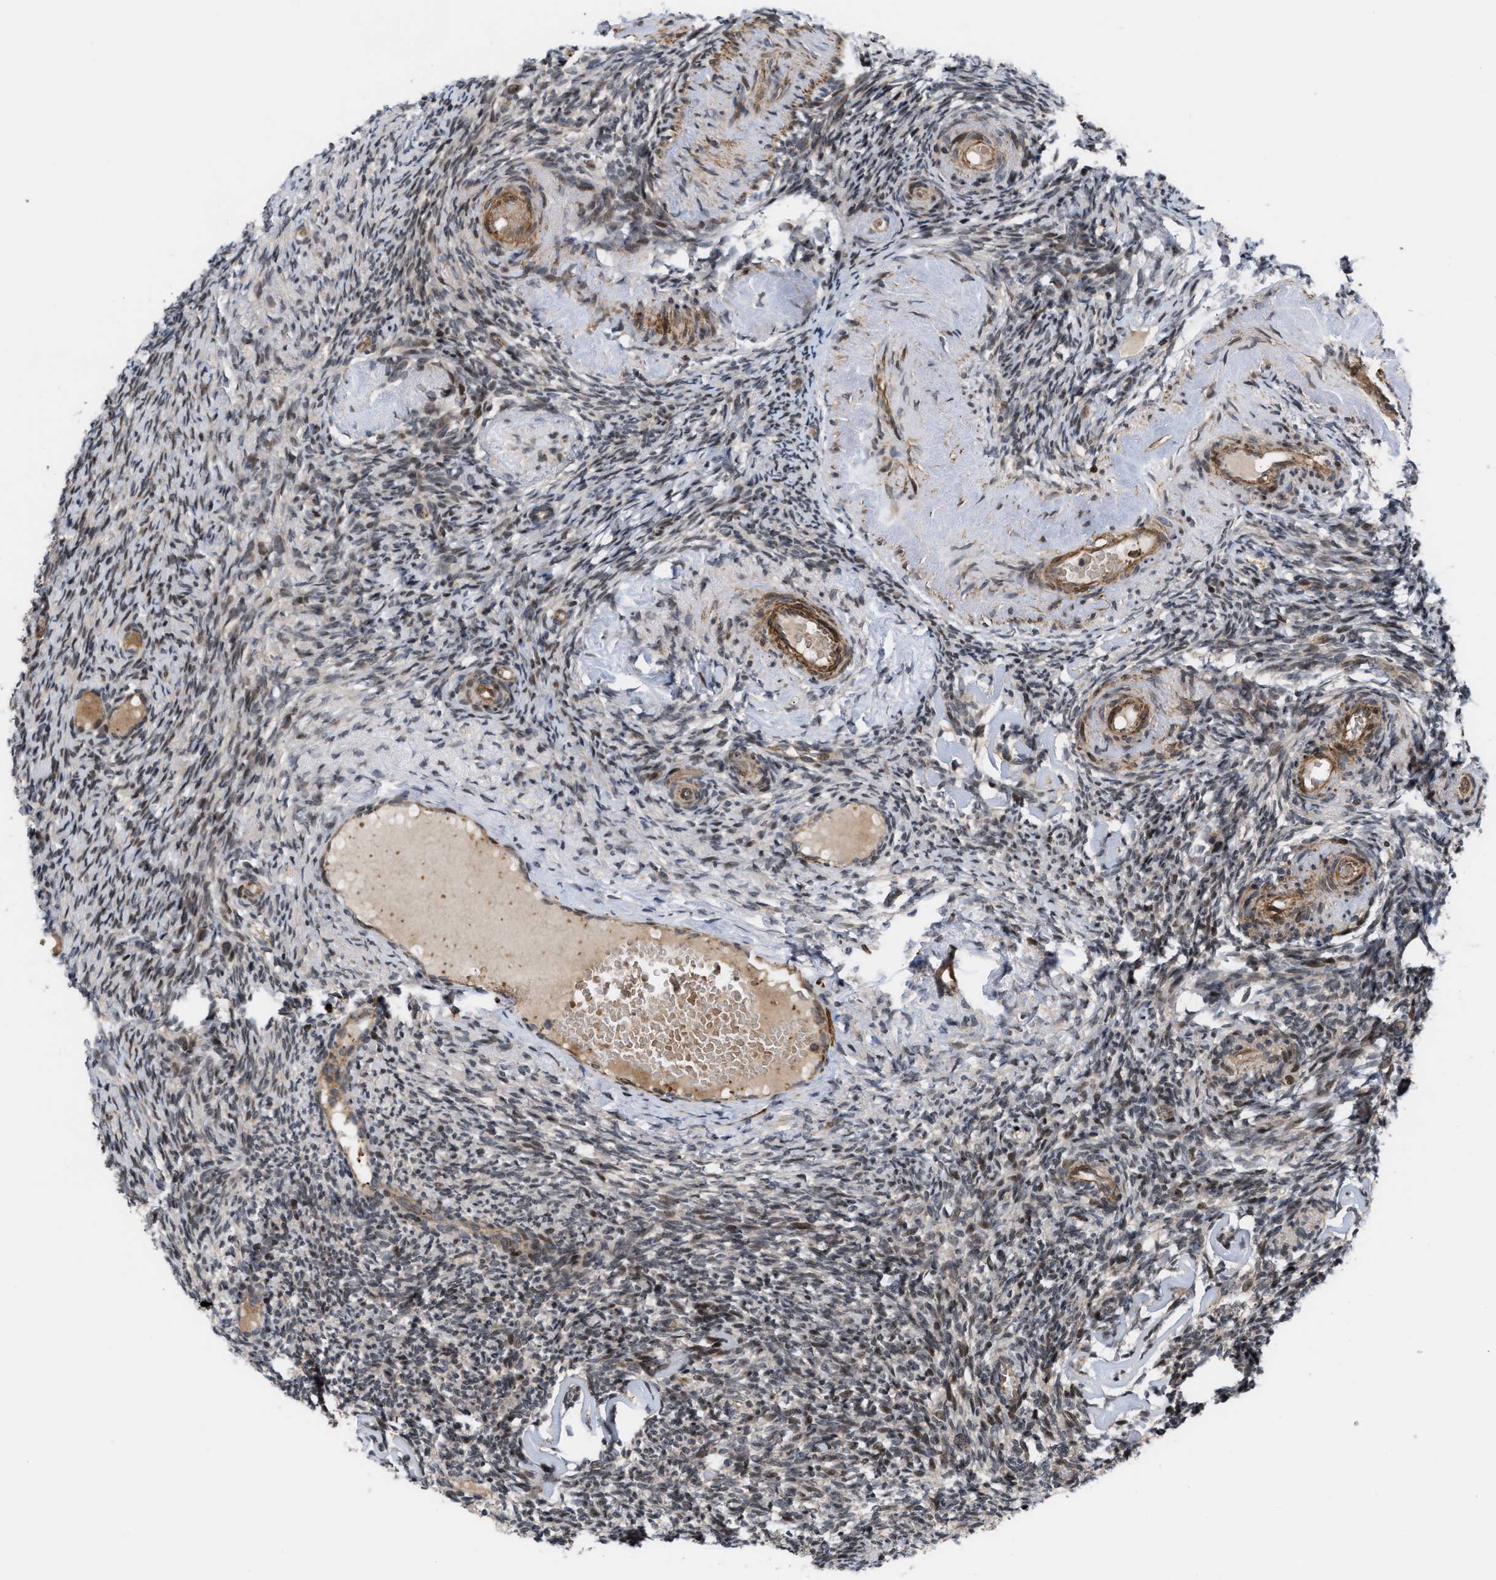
{"staining": {"intensity": "weak", "quantity": "25%-75%", "location": "nuclear"}, "tissue": "ovary", "cell_type": "Ovarian stroma cells", "image_type": "normal", "snomed": [{"axis": "morphology", "description": "Normal tissue, NOS"}, {"axis": "topography", "description": "Ovary"}], "caption": "Protein staining reveals weak nuclear positivity in about 25%-75% of ovarian stroma cells in normal ovary. Using DAB (3,3'-diaminobenzidine) (brown) and hematoxylin (blue) stains, captured at high magnification using brightfield microscopy.", "gene": "STAU2", "patient": {"sex": "female", "age": 60}}